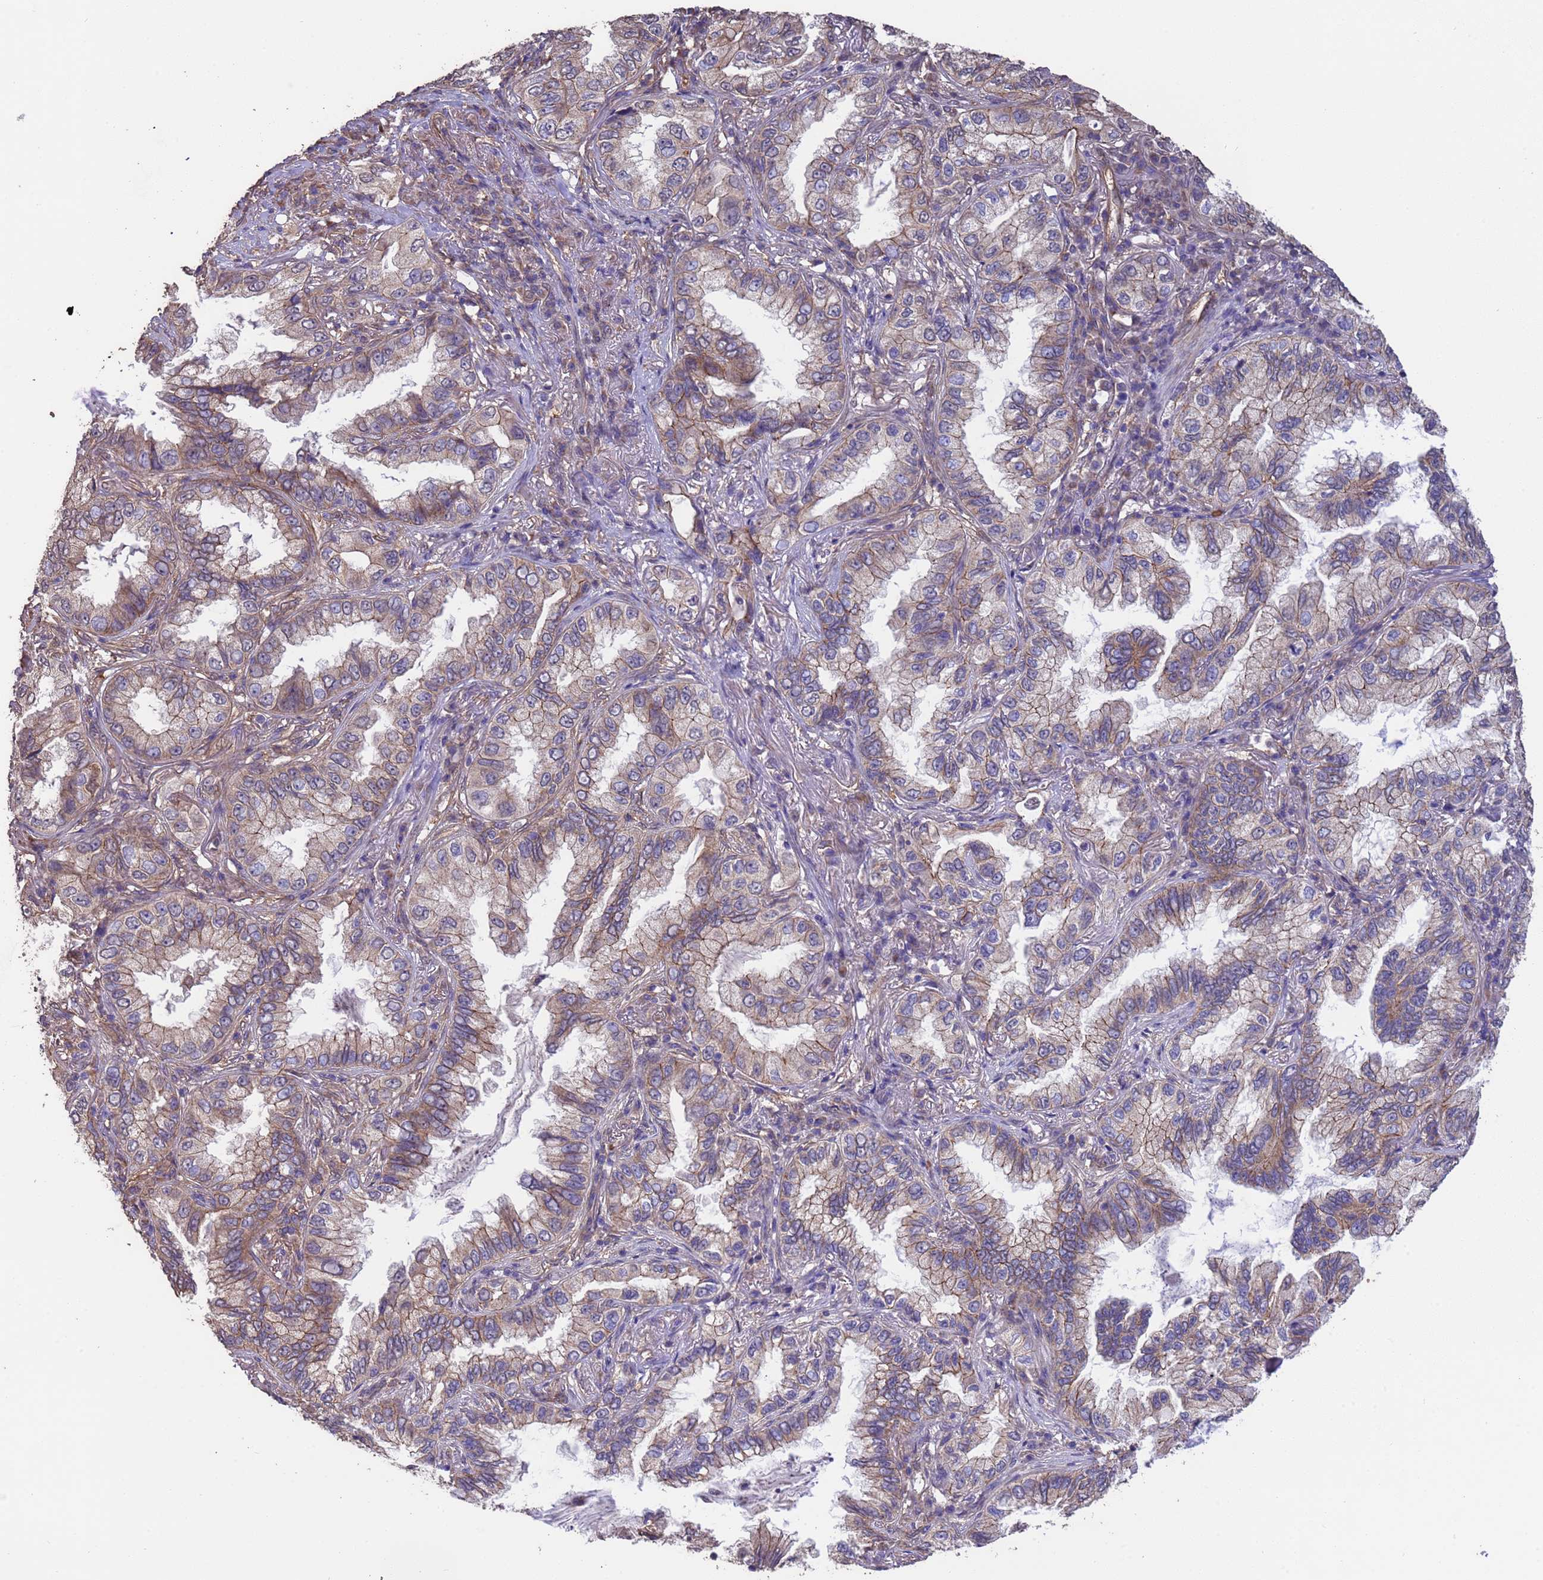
{"staining": {"intensity": "weak", "quantity": "25%-75%", "location": "cytoplasmic/membranous"}, "tissue": "lung cancer", "cell_type": "Tumor cells", "image_type": "cancer", "snomed": [{"axis": "morphology", "description": "Adenocarcinoma, NOS"}, {"axis": "topography", "description": "Lung"}], "caption": "Weak cytoplasmic/membranous positivity for a protein is seen in approximately 25%-75% of tumor cells of lung cancer using immunohistochemistry.", "gene": "NPHP1", "patient": {"sex": "female", "age": 69}}